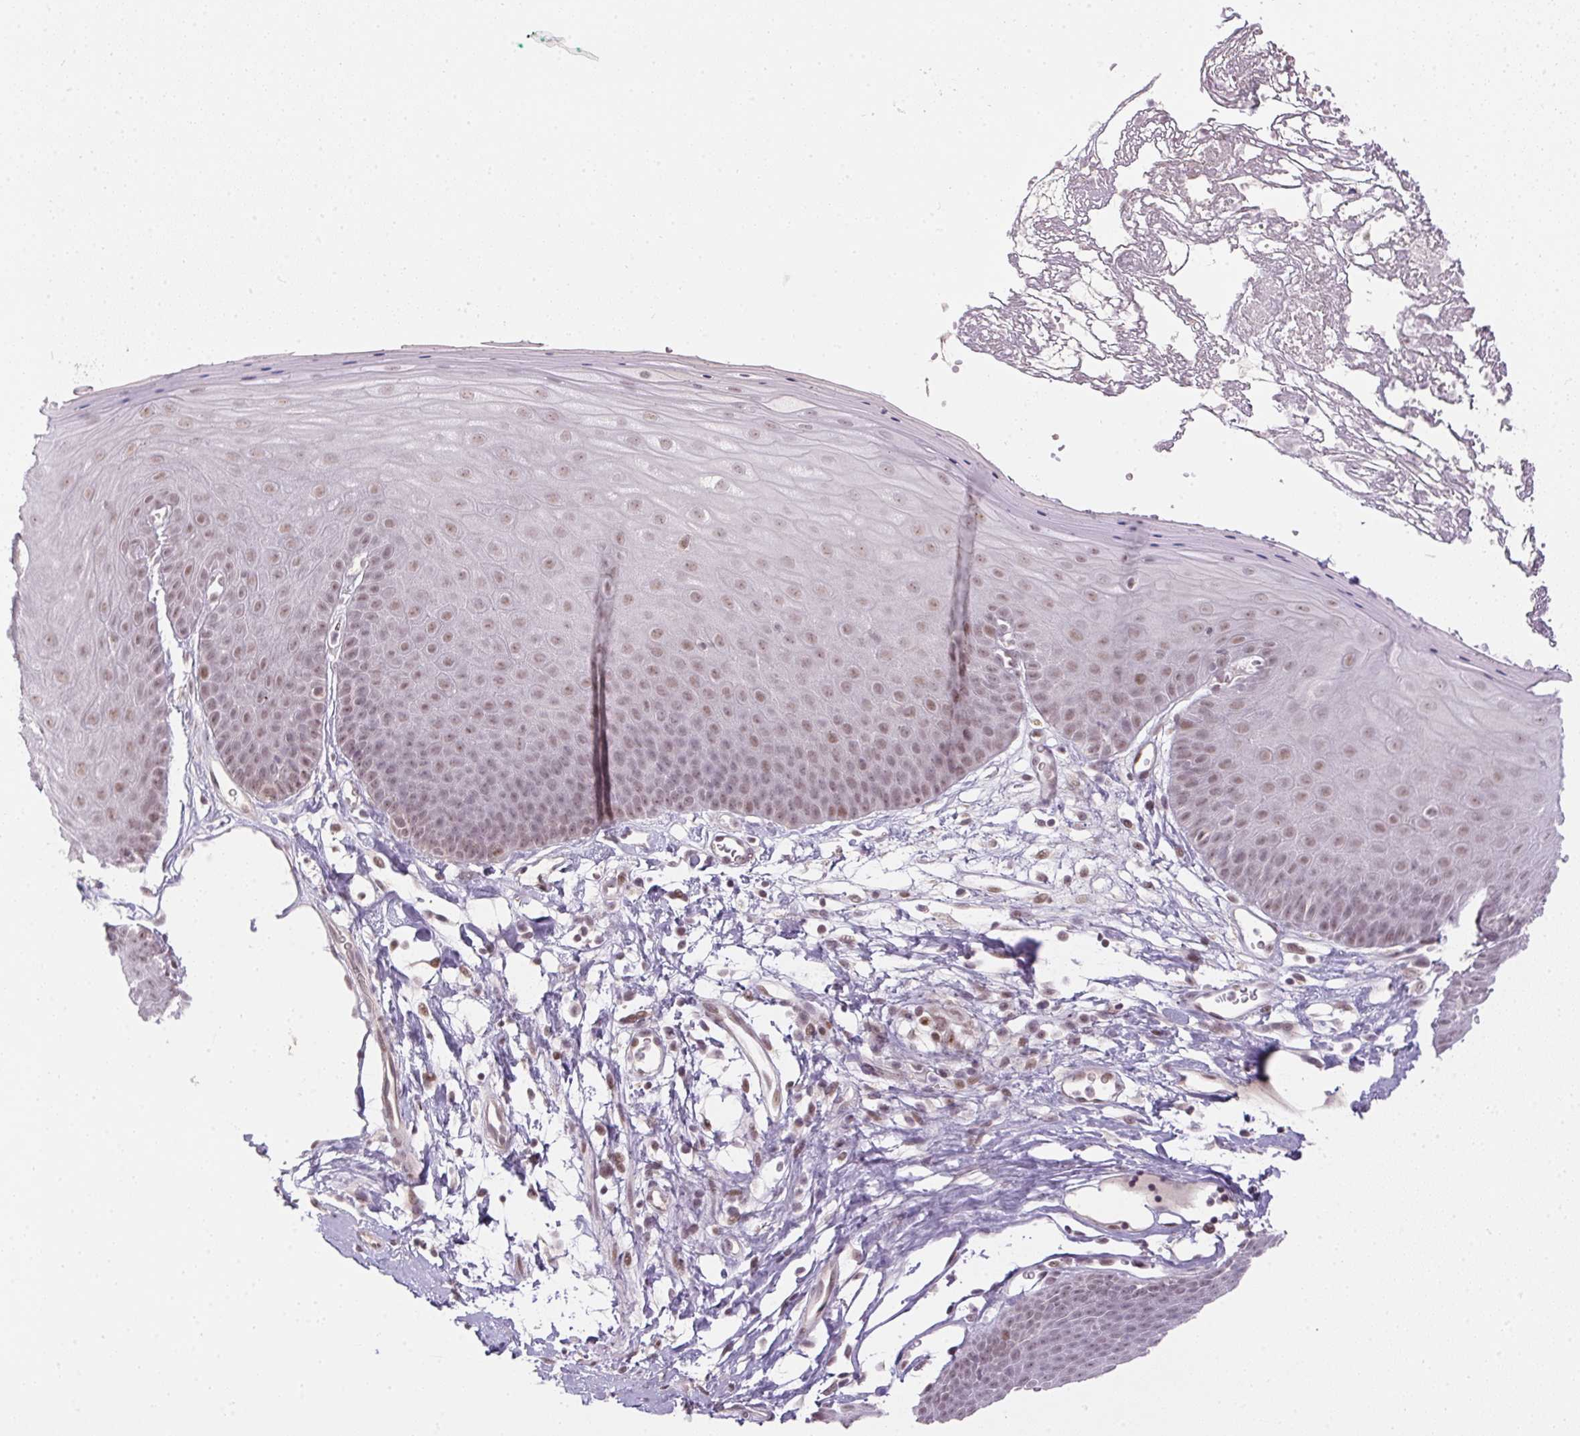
{"staining": {"intensity": "weak", "quantity": ">75%", "location": "nuclear"}, "tissue": "skin", "cell_type": "Epidermal cells", "image_type": "normal", "snomed": [{"axis": "morphology", "description": "Normal tissue, NOS"}, {"axis": "topography", "description": "Anal"}], "caption": "Immunohistochemical staining of unremarkable skin shows low levels of weak nuclear positivity in approximately >75% of epidermal cells. (IHC, brightfield microscopy, high magnification).", "gene": "KDM4D", "patient": {"sex": "male", "age": 53}}